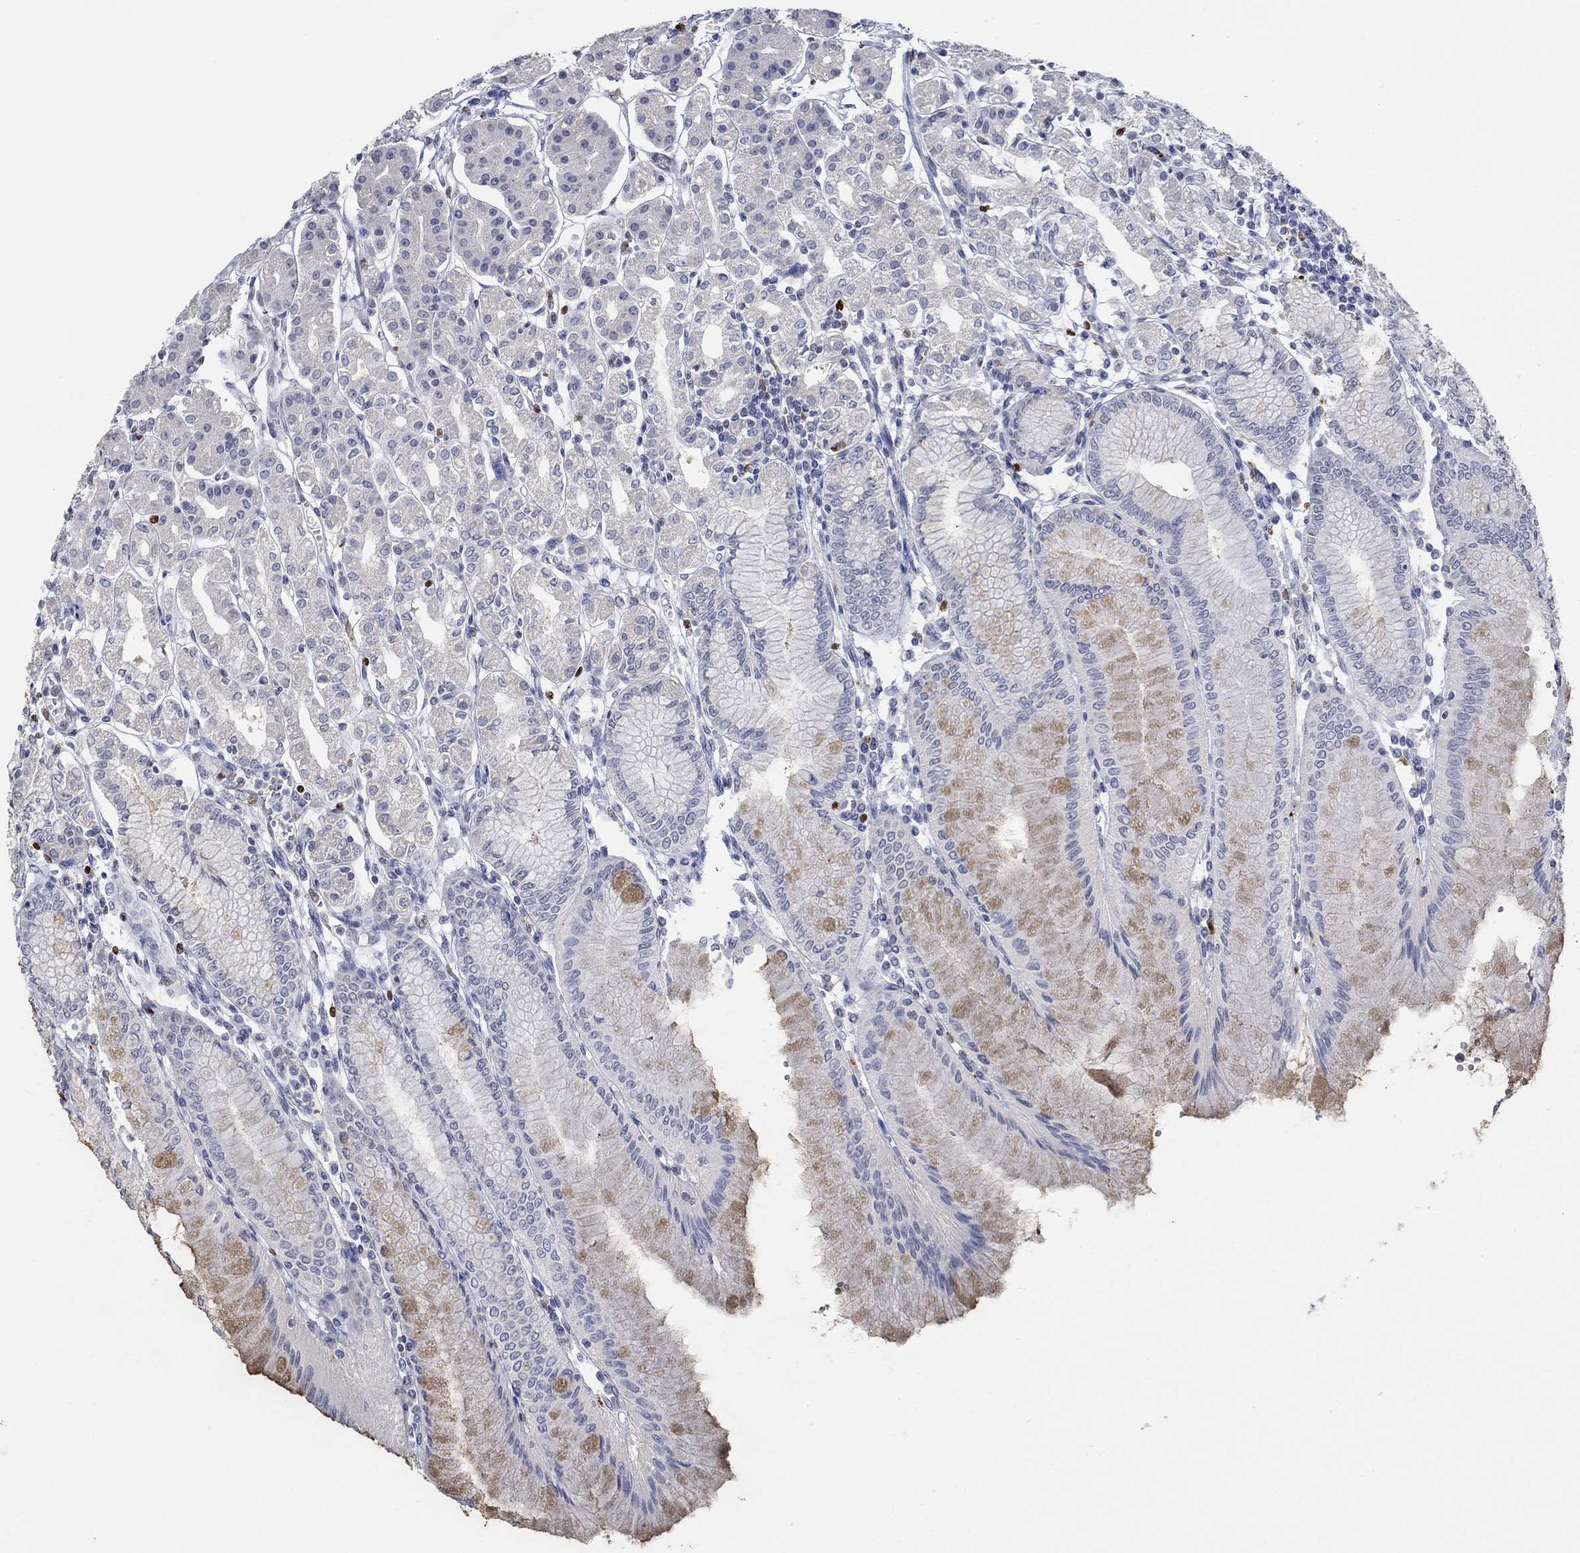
{"staining": {"intensity": "weak", "quantity": "<25%", "location": "cytoplasmic/membranous"}, "tissue": "stomach", "cell_type": "Glandular cells", "image_type": "normal", "snomed": [{"axis": "morphology", "description": "Normal tissue, NOS"}, {"axis": "topography", "description": "Skeletal muscle"}, {"axis": "topography", "description": "Stomach"}], "caption": "A micrograph of stomach stained for a protein shows no brown staining in glandular cells.", "gene": "GATA2", "patient": {"sex": "female", "age": 57}}